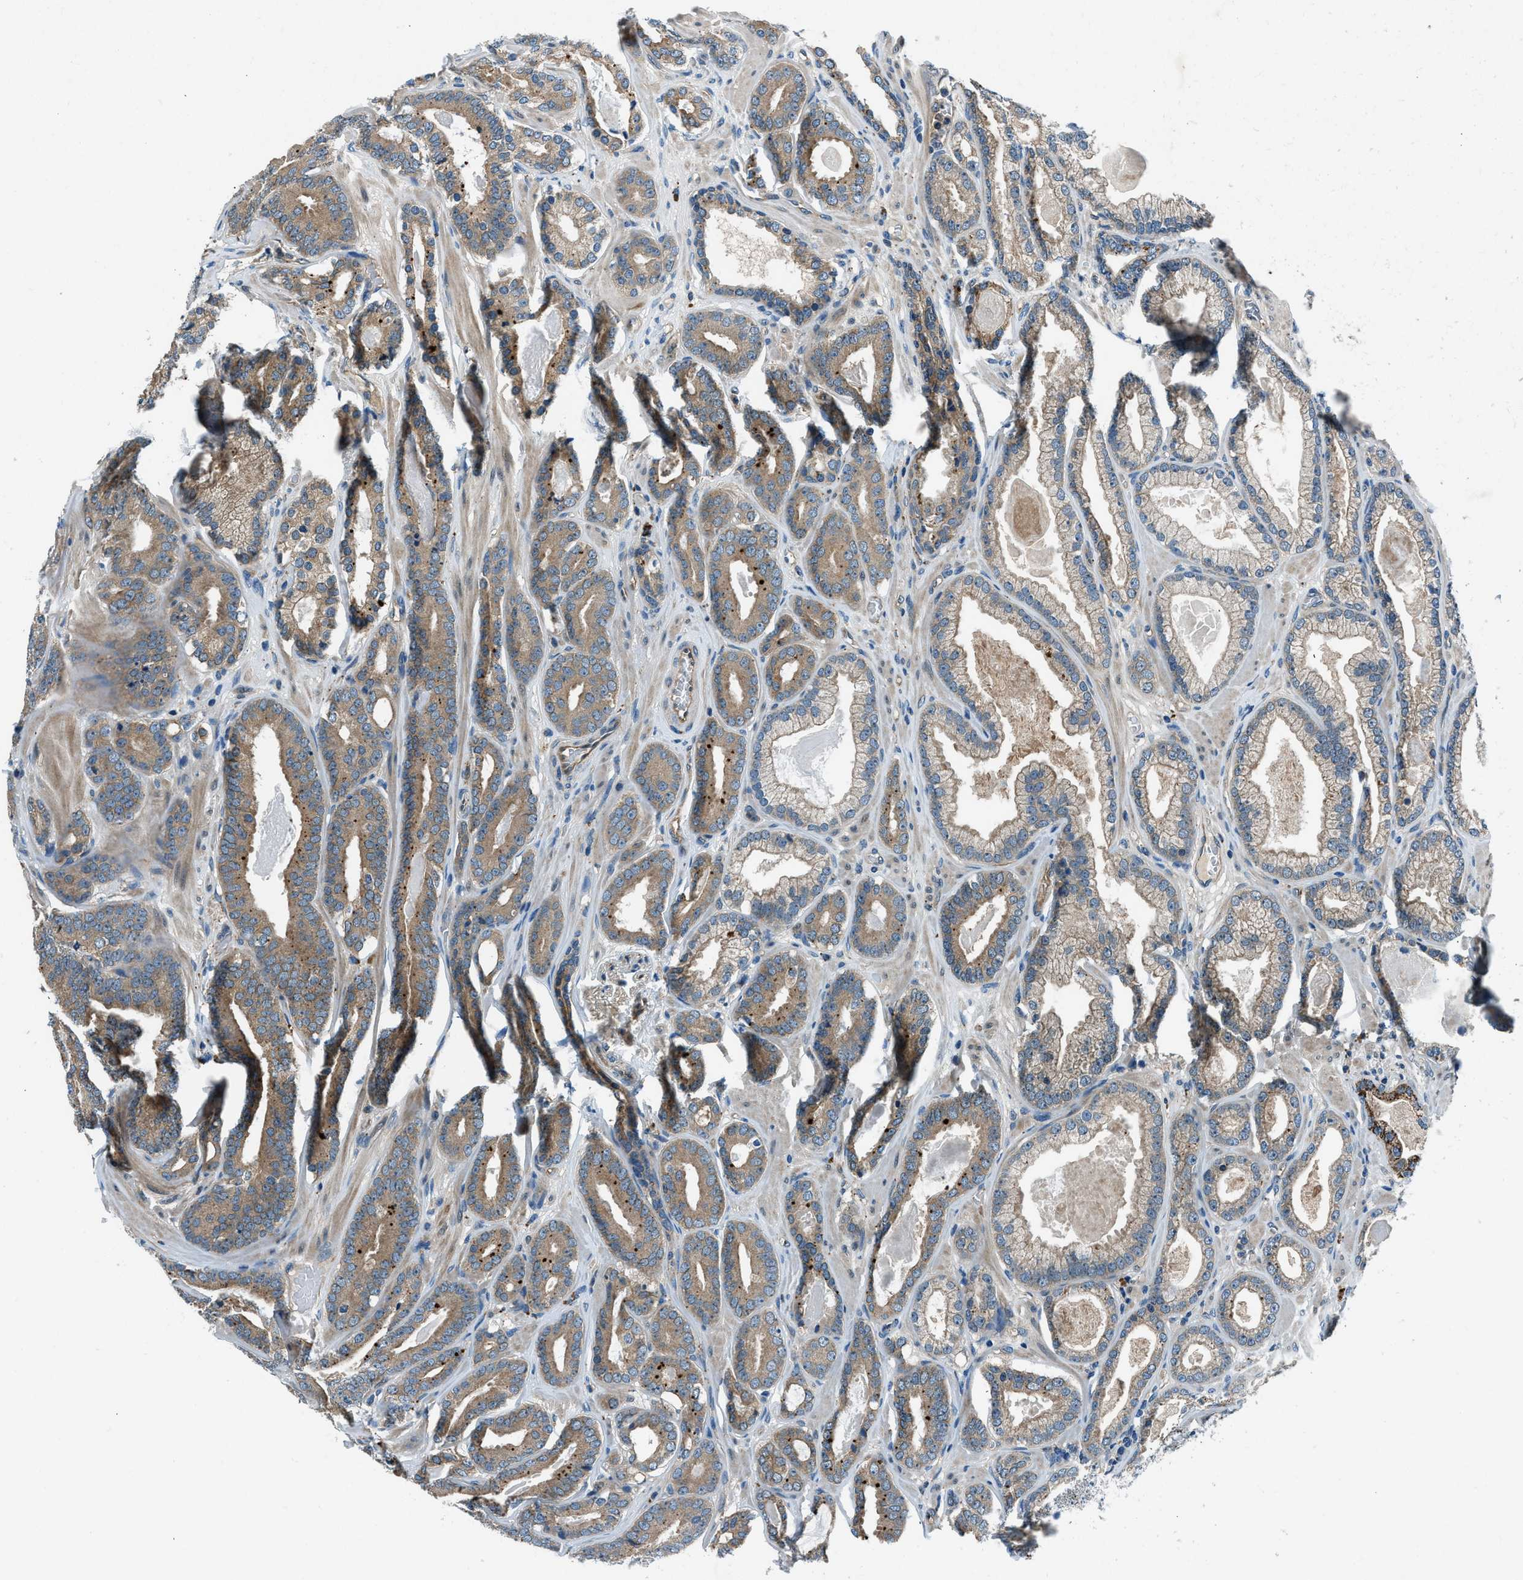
{"staining": {"intensity": "moderate", "quantity": ">75%", "location": "cytoplasmic/membranous"}, "tissue": "prostate cancer", "cell_type": "Tumor cells", "image_type": "cancer", "snomed": [{"axis": "morphology", "description": "Adenocarcinoma, High grade"}, {"axis": "topography", "description": "Prostate"}], "caption": "Protein staining demonstrates moderate cytoplasmic/membranous expression in approximately >75% of tumor cells in prostate high-grade adenocarcinoma. (Stains: DAB in brown, nuclei in blue, Microscopy: brightfield microscopy at high magnification).", "gene": "SLC19A2", "patient": {"sex": "male", "age": 60}}